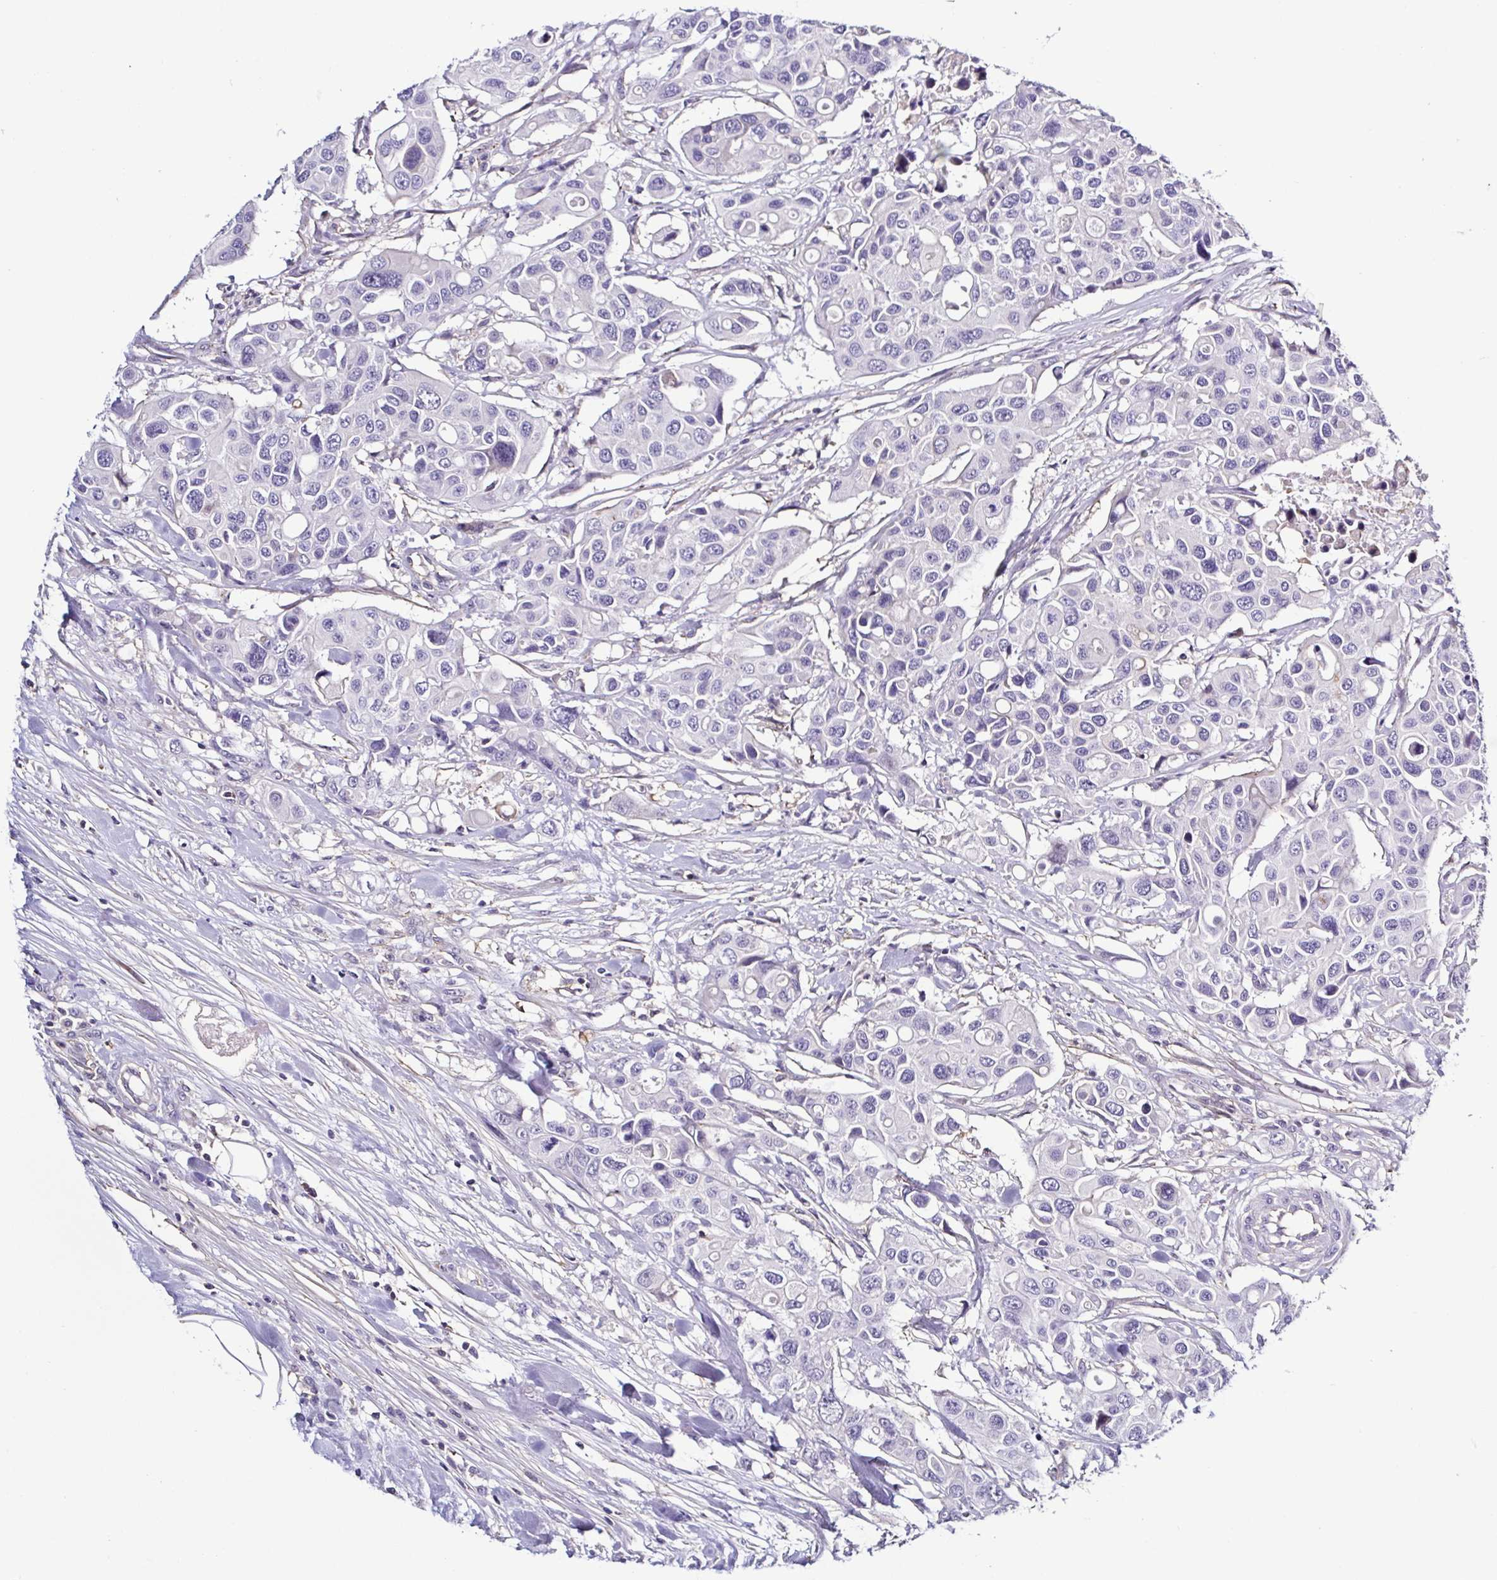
{"staining": {"intensity": "negative", "quantity": "none", "location": "none"}, "tissue": "colorectal cancer", "cell_type": "Tumor cells", "image_type": "cancer", "snomed": [{"axis": "morphology", "description": "Adenocarcinoma, NOS"}, {"axis": "topography", "description": "Colon"}], "caption": "Tumor cells are negative for brown protein staining in adenocarcinoma (colorectal). (DAB (3,3'-diaminobenzidine) immunohistochemistry (IHC) visualized using brightfield microscopy, high magnification).", "gene": "TNNT2", "patient": {"sex": "male", "age": 77}}